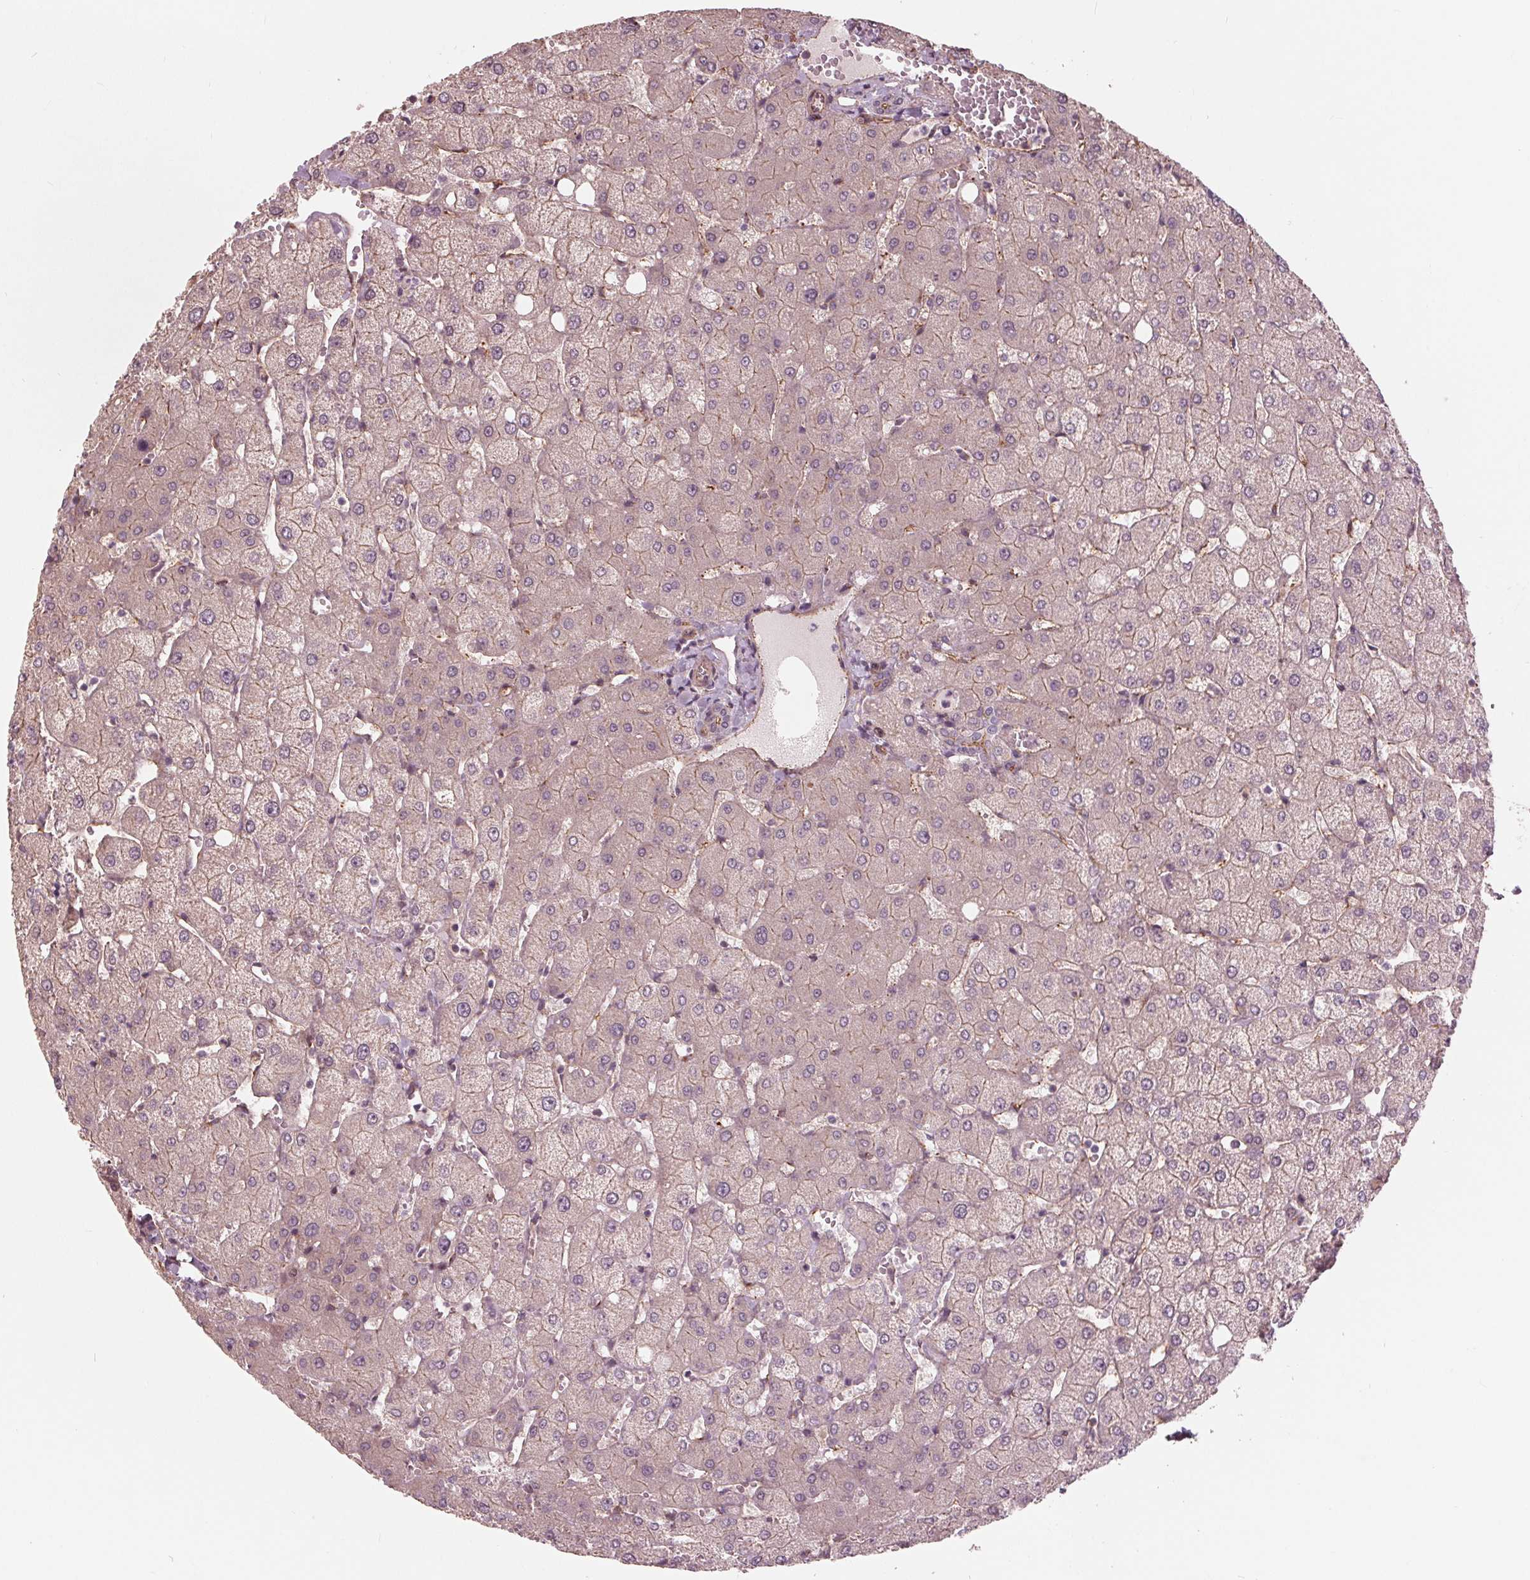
{"staining": {"intensity": "negative", "quantity": "none", "location": "none"}, "tissue": "liver", "cell_type": "Cholangiocytes", "image_type": "normal", "snomed": [{"axis": "morphology", "description": "Normal tissue, NOS"}, {"axis": "topography", "description": "Liver"}], "caption": "This micrograph is of normal liver stained with IHC to label a protein in brown with the nuclei are counter-stained blue. There is no expression in cholangiocytes.", "gene": "TXNIP", "patient": {"sex": "female", "age": 54}}